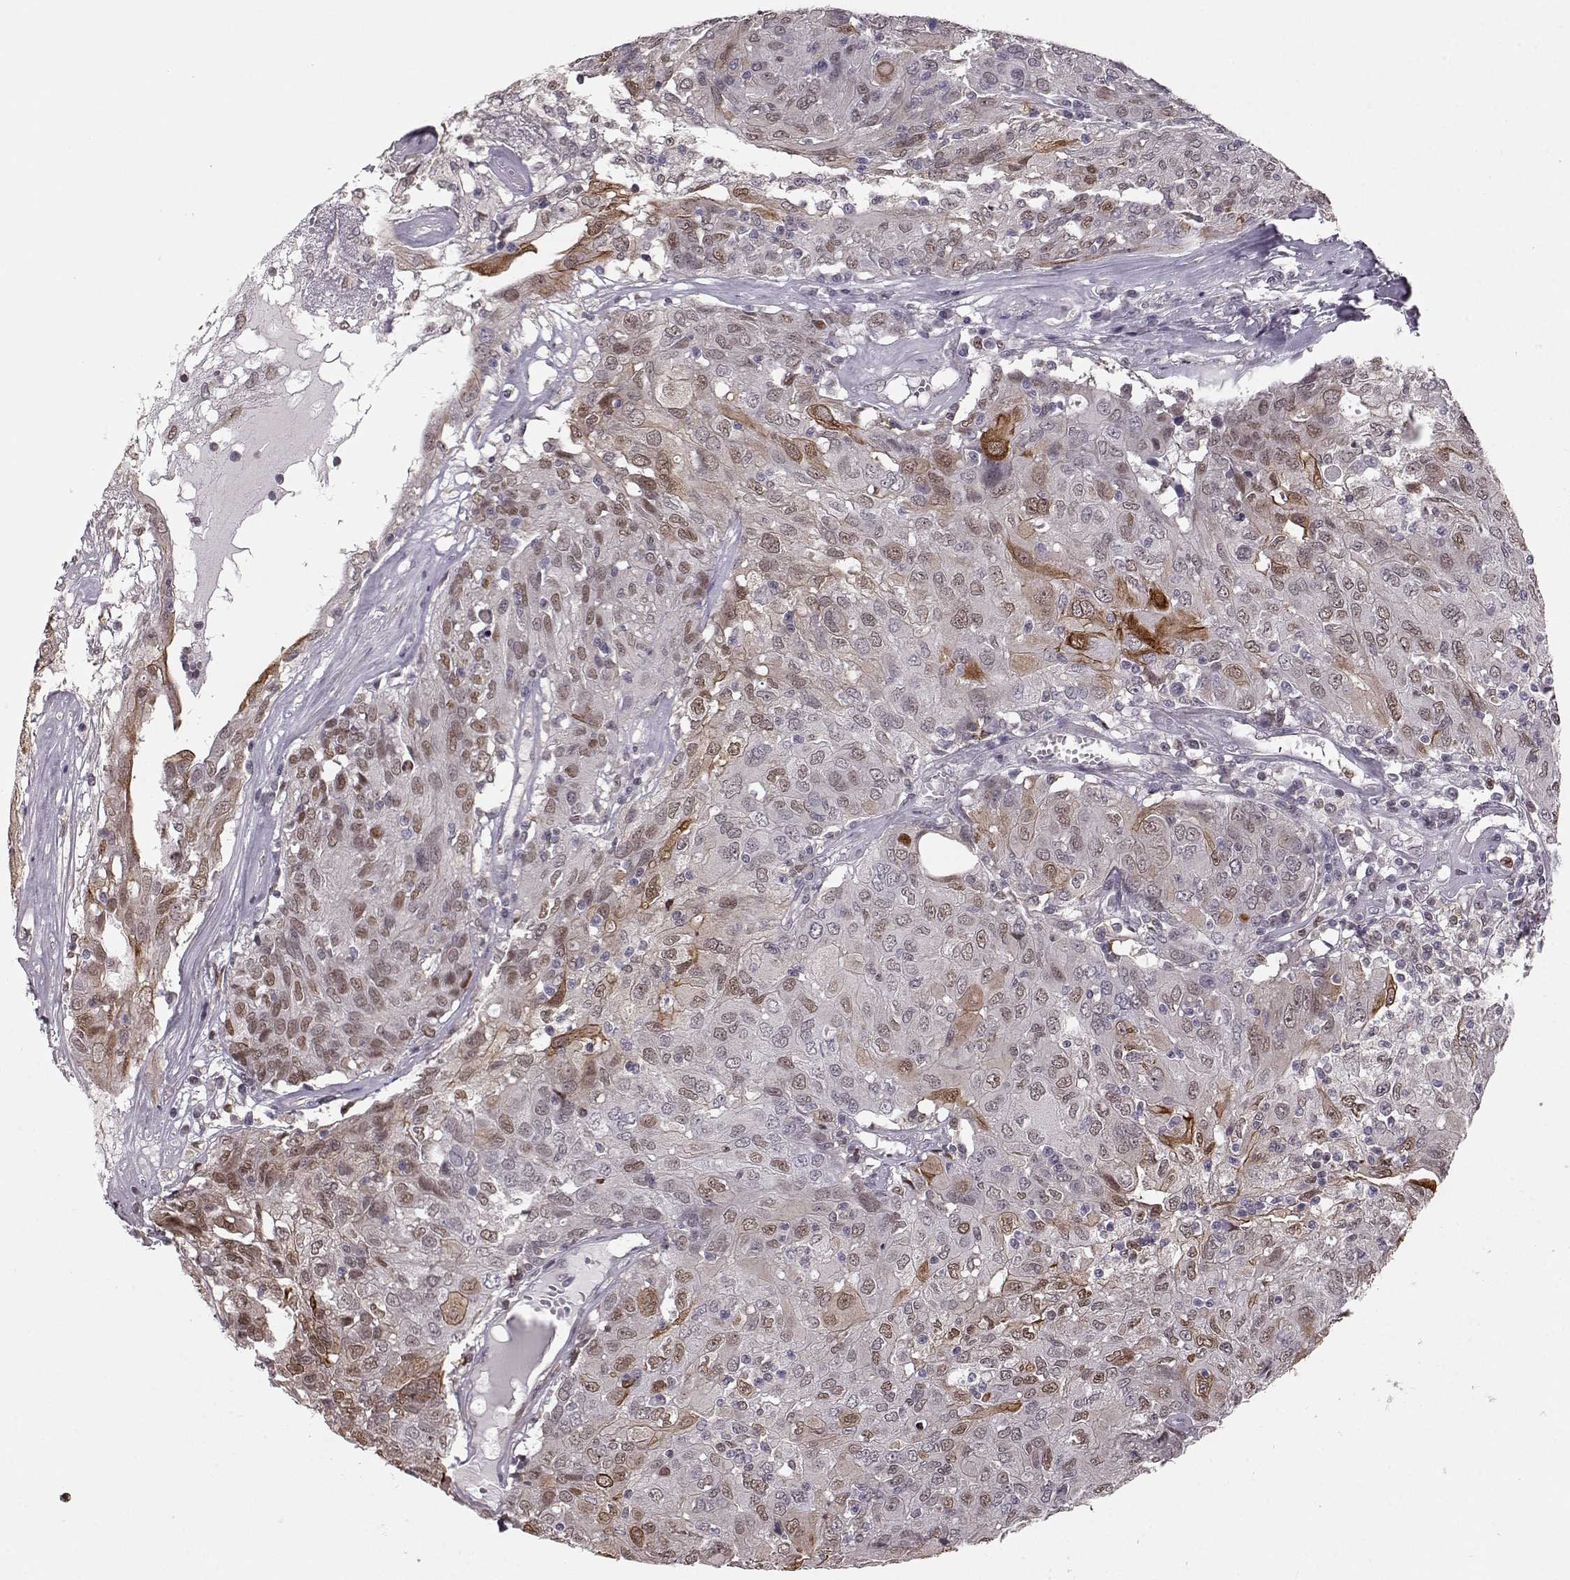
{"staining": {"intensity": "moderate", "quantity": "25%-75%", "location": "nuclear"}, "tissue": "ovarian cancer", "cell_type": "Tumor cells", "image_type": "cancer", "snomed": [{"axis": "morphology", "description": "Carcinoma, endometroid"}, {"axis": "topography", "description": "Ovary"}], "caption": "Ovarian cancer (endometroid carcinoma) stained for a protein demonstrates moderate nuclear positivity in tumor cells.", "gene": "KLF6", "patient": {"sex": "female", "age": 50}}